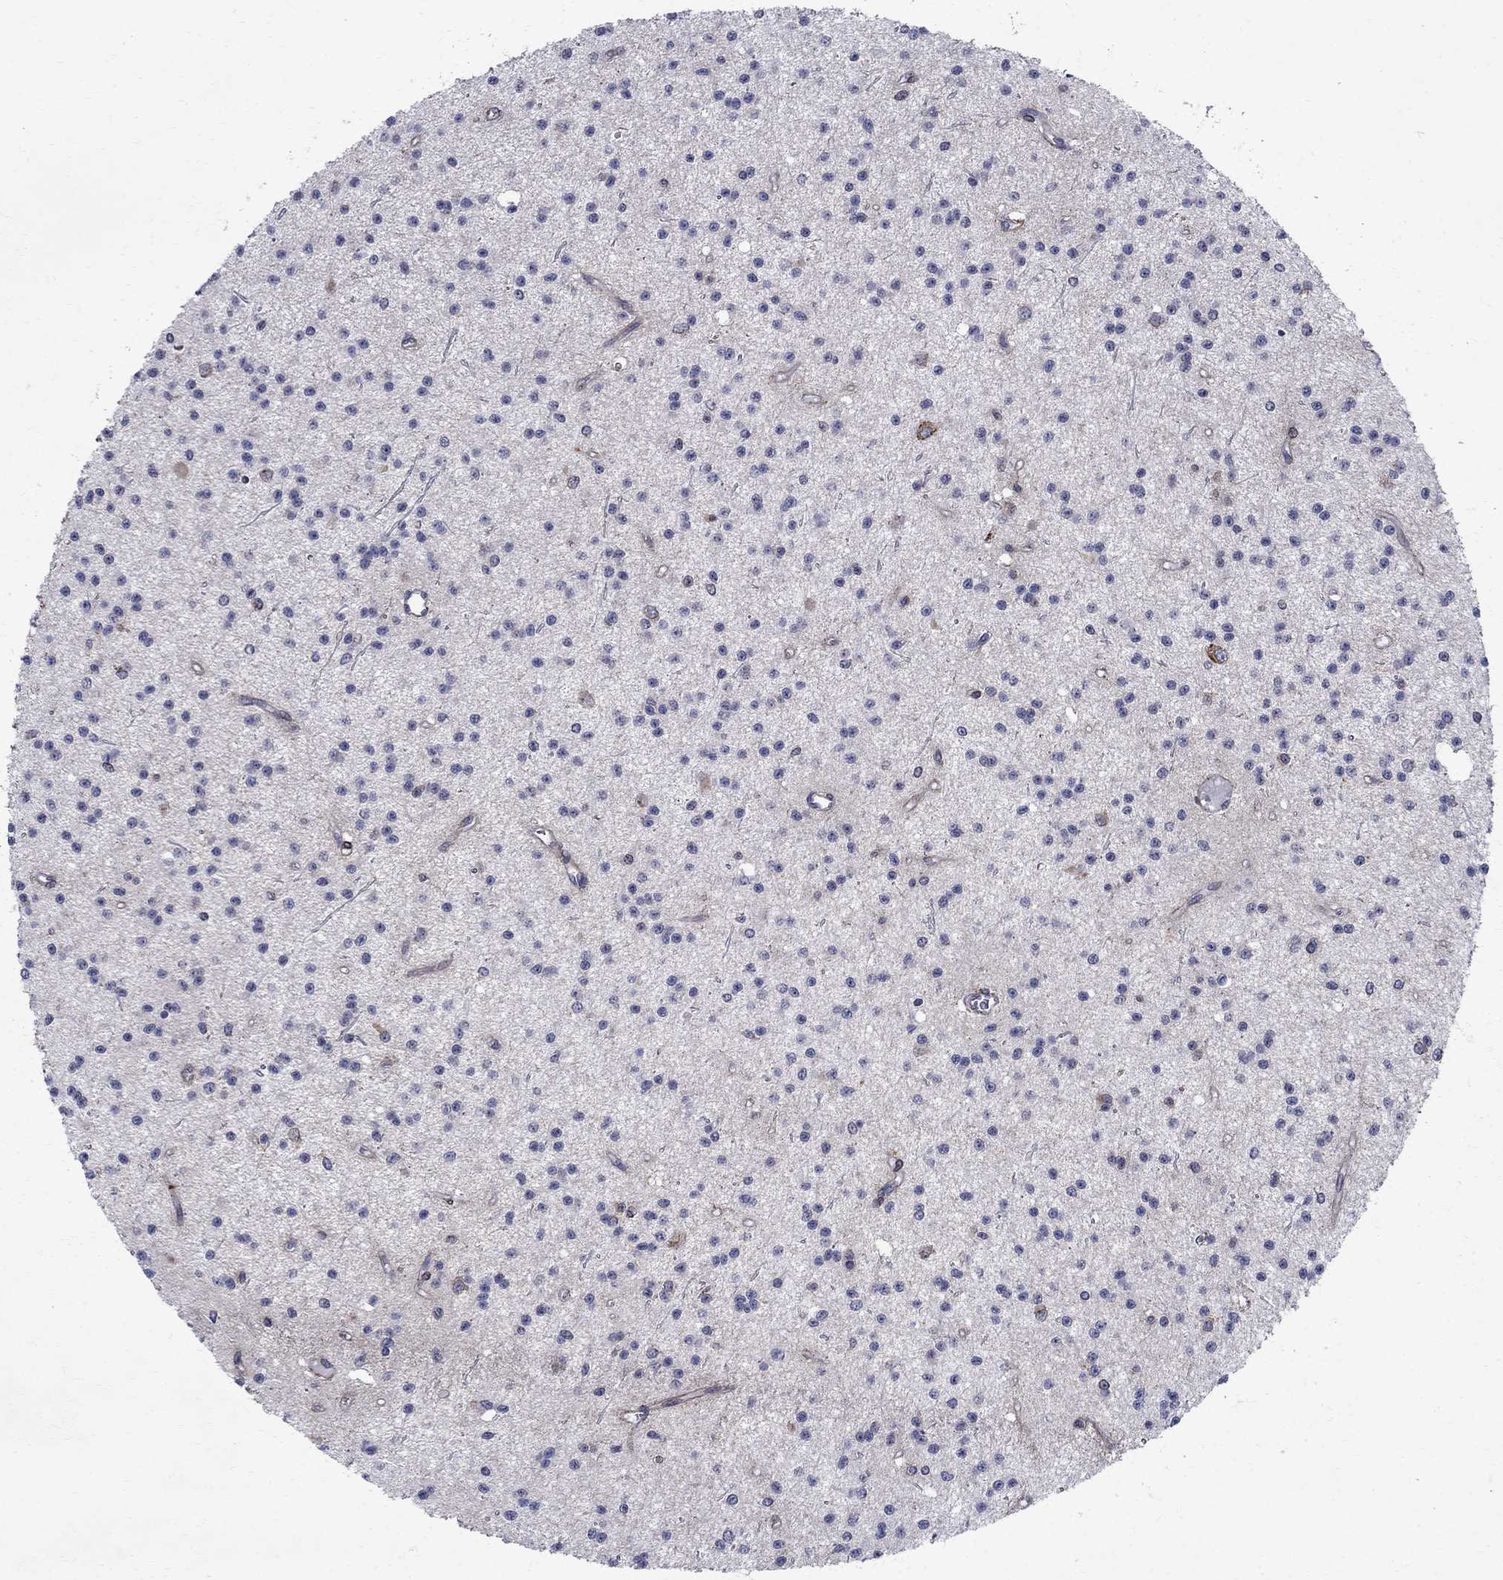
{"staining": {"intensity": "negative", "quantity": "none", "location": "none"}, "tissue": "glioma", "cell_type": "Tumor cells", "image_type": "cancer", "snomed": [{"axis": "morphology", "description": "Glioma, malignant, Low grade"}, {"axis": "topography", "description": "Brain"}], "caption": "Tumor cells are negative for protein expression in human malignant glioma (low-grade).", "gene": "CAB39L", "patient": {"sex": "male", "age": 27}}